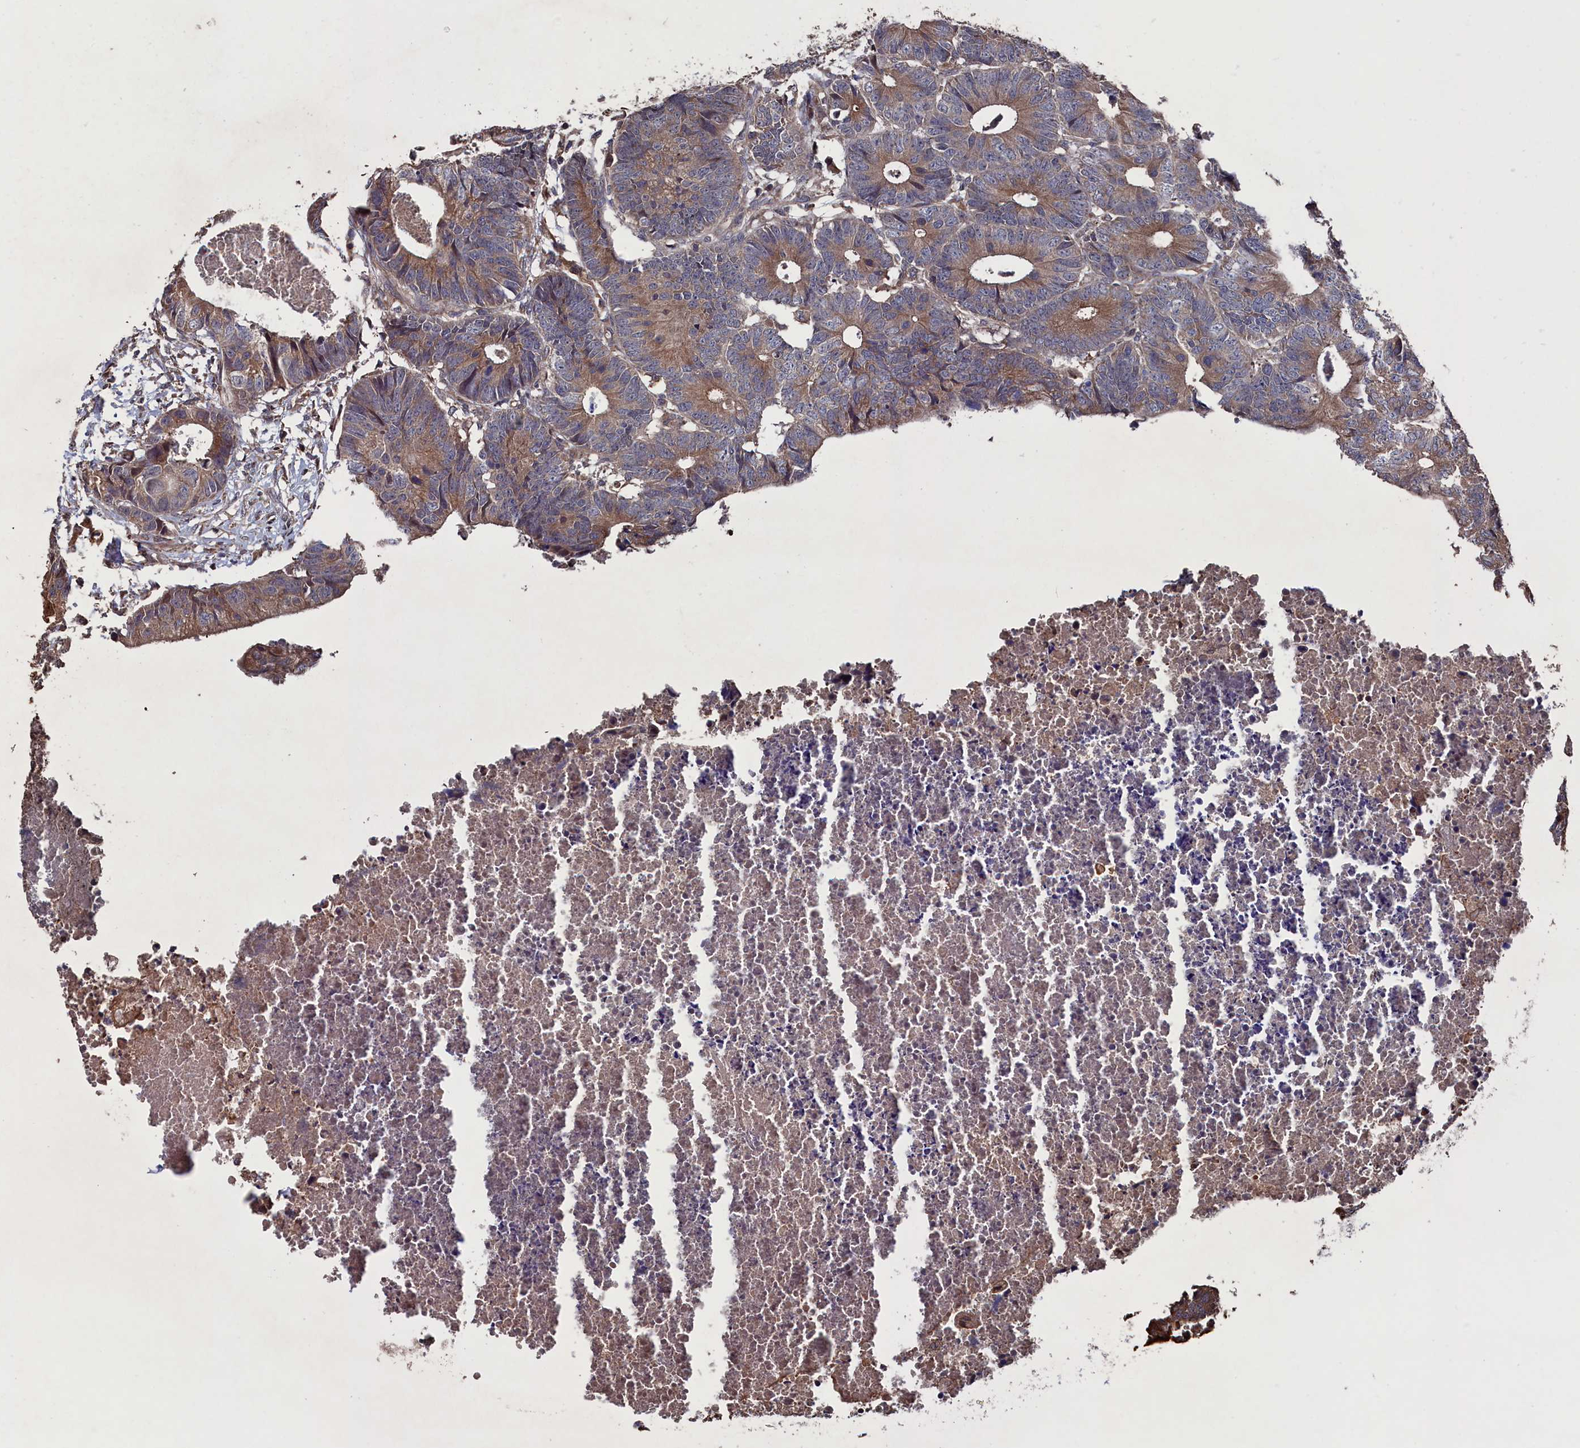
{"staining": {"intensity": "moderate", "quantity": ">75%", "location": "cytoplasmic/membranous"}, "tissue": "colorectal cancer", "cell_type": "Tumor cells", "image_type": "cancer", "snomed": [{"axis": "morphology", "description": "Adenocarcinoma, NOS"}, {"axis": "topography", "description": "Colon"}], "caption": "An immunohistochemistry (IHC) micrograph of tumor tissue is shown. Protein staining in brown highlights moderate cytoplasmic/membranous positivity in colorectal cancer (adenocarcinoma) within tumor cells.", "gene": "SPATA13", "patient": {"sex": "female", "age": 57}}